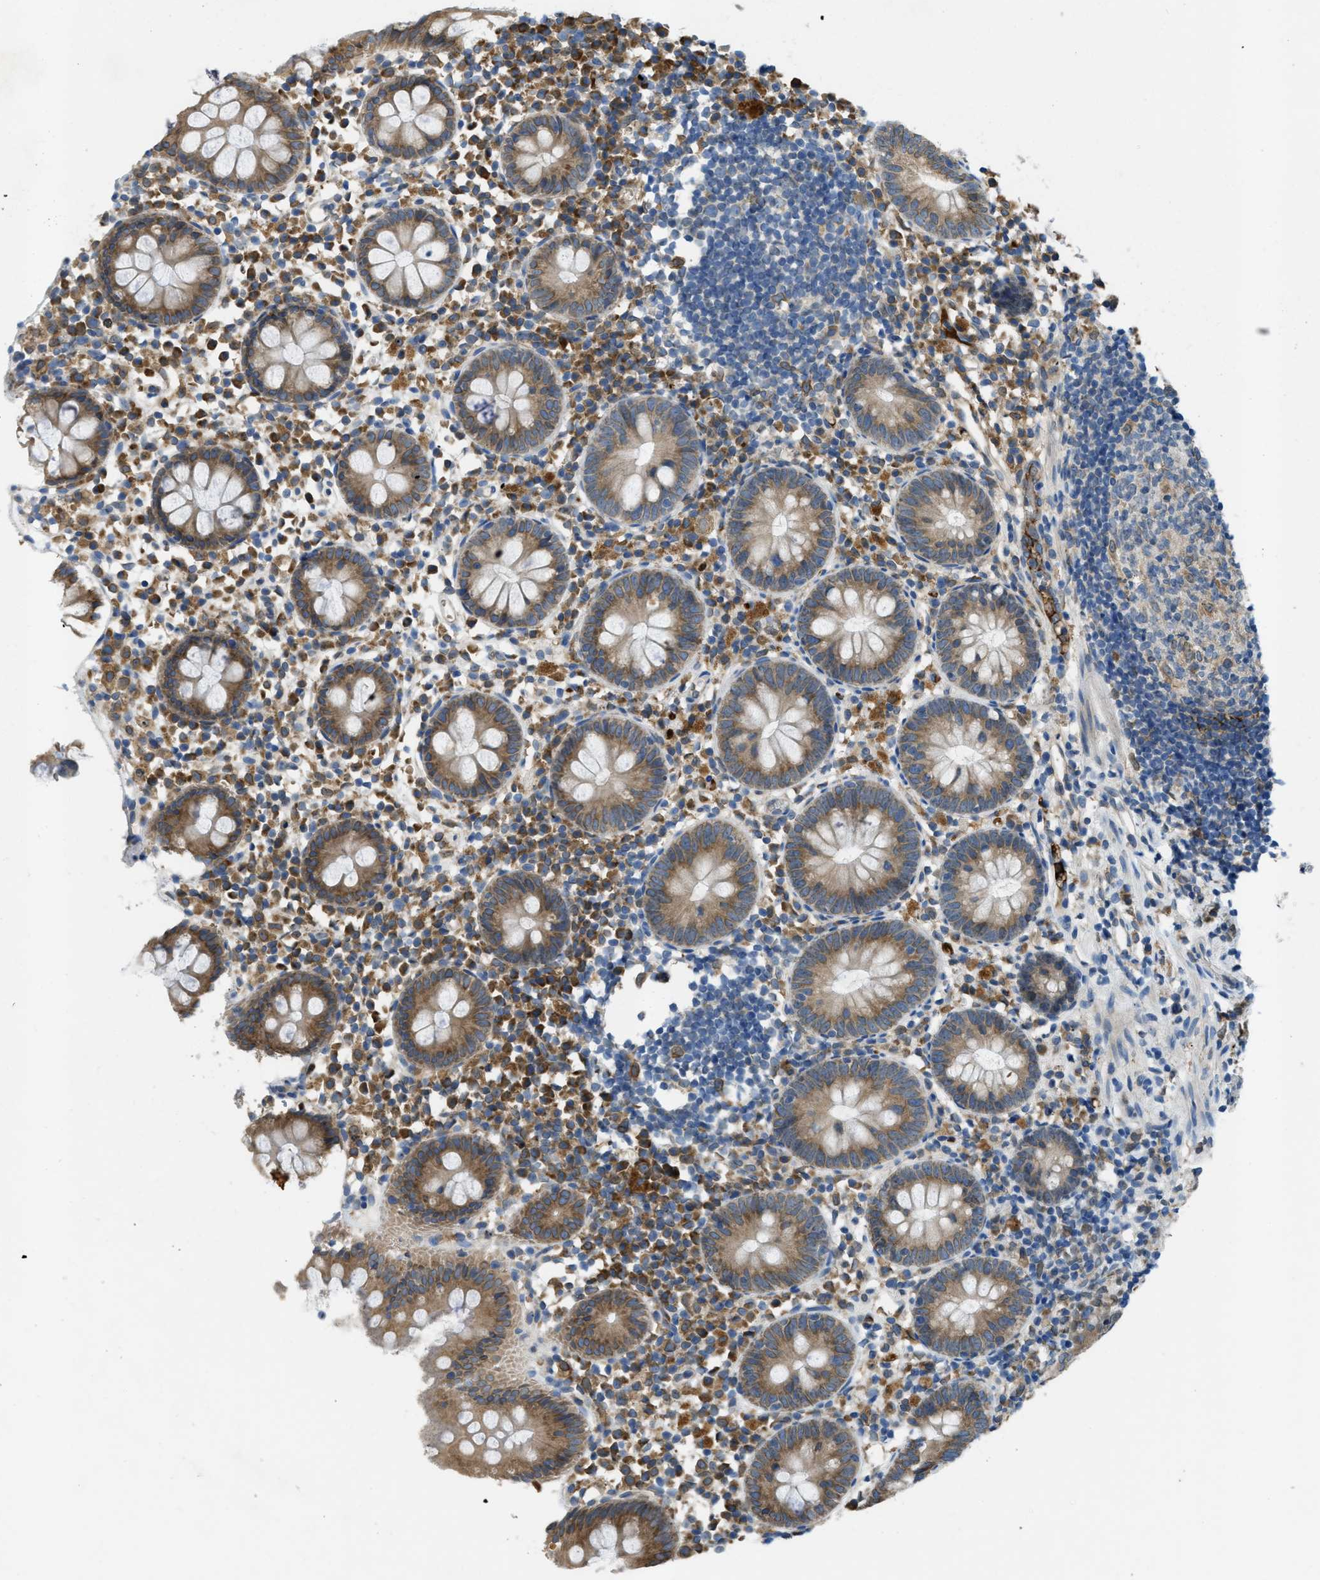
{"staining": {"intensity": "moderate", "quantity": ">75%", "location": "cytoplasmic/membranous"}, "tissue": "appendix", "cell_type": "Glandular cells", "image_type": "normal", "snomed": [{"axis": "morphology", "description": "Normal tissue, NOS"}, {"axis": "topography", "description": "Appendix"}], "caption": "DAB immunohistochemical staining of normal appendix reveals moderate cytoplasmic/membranous protein positivity in about >75% of glandular cells.", "gene": "MPDU1", "patient": {"sex": "female", "age": 20}}